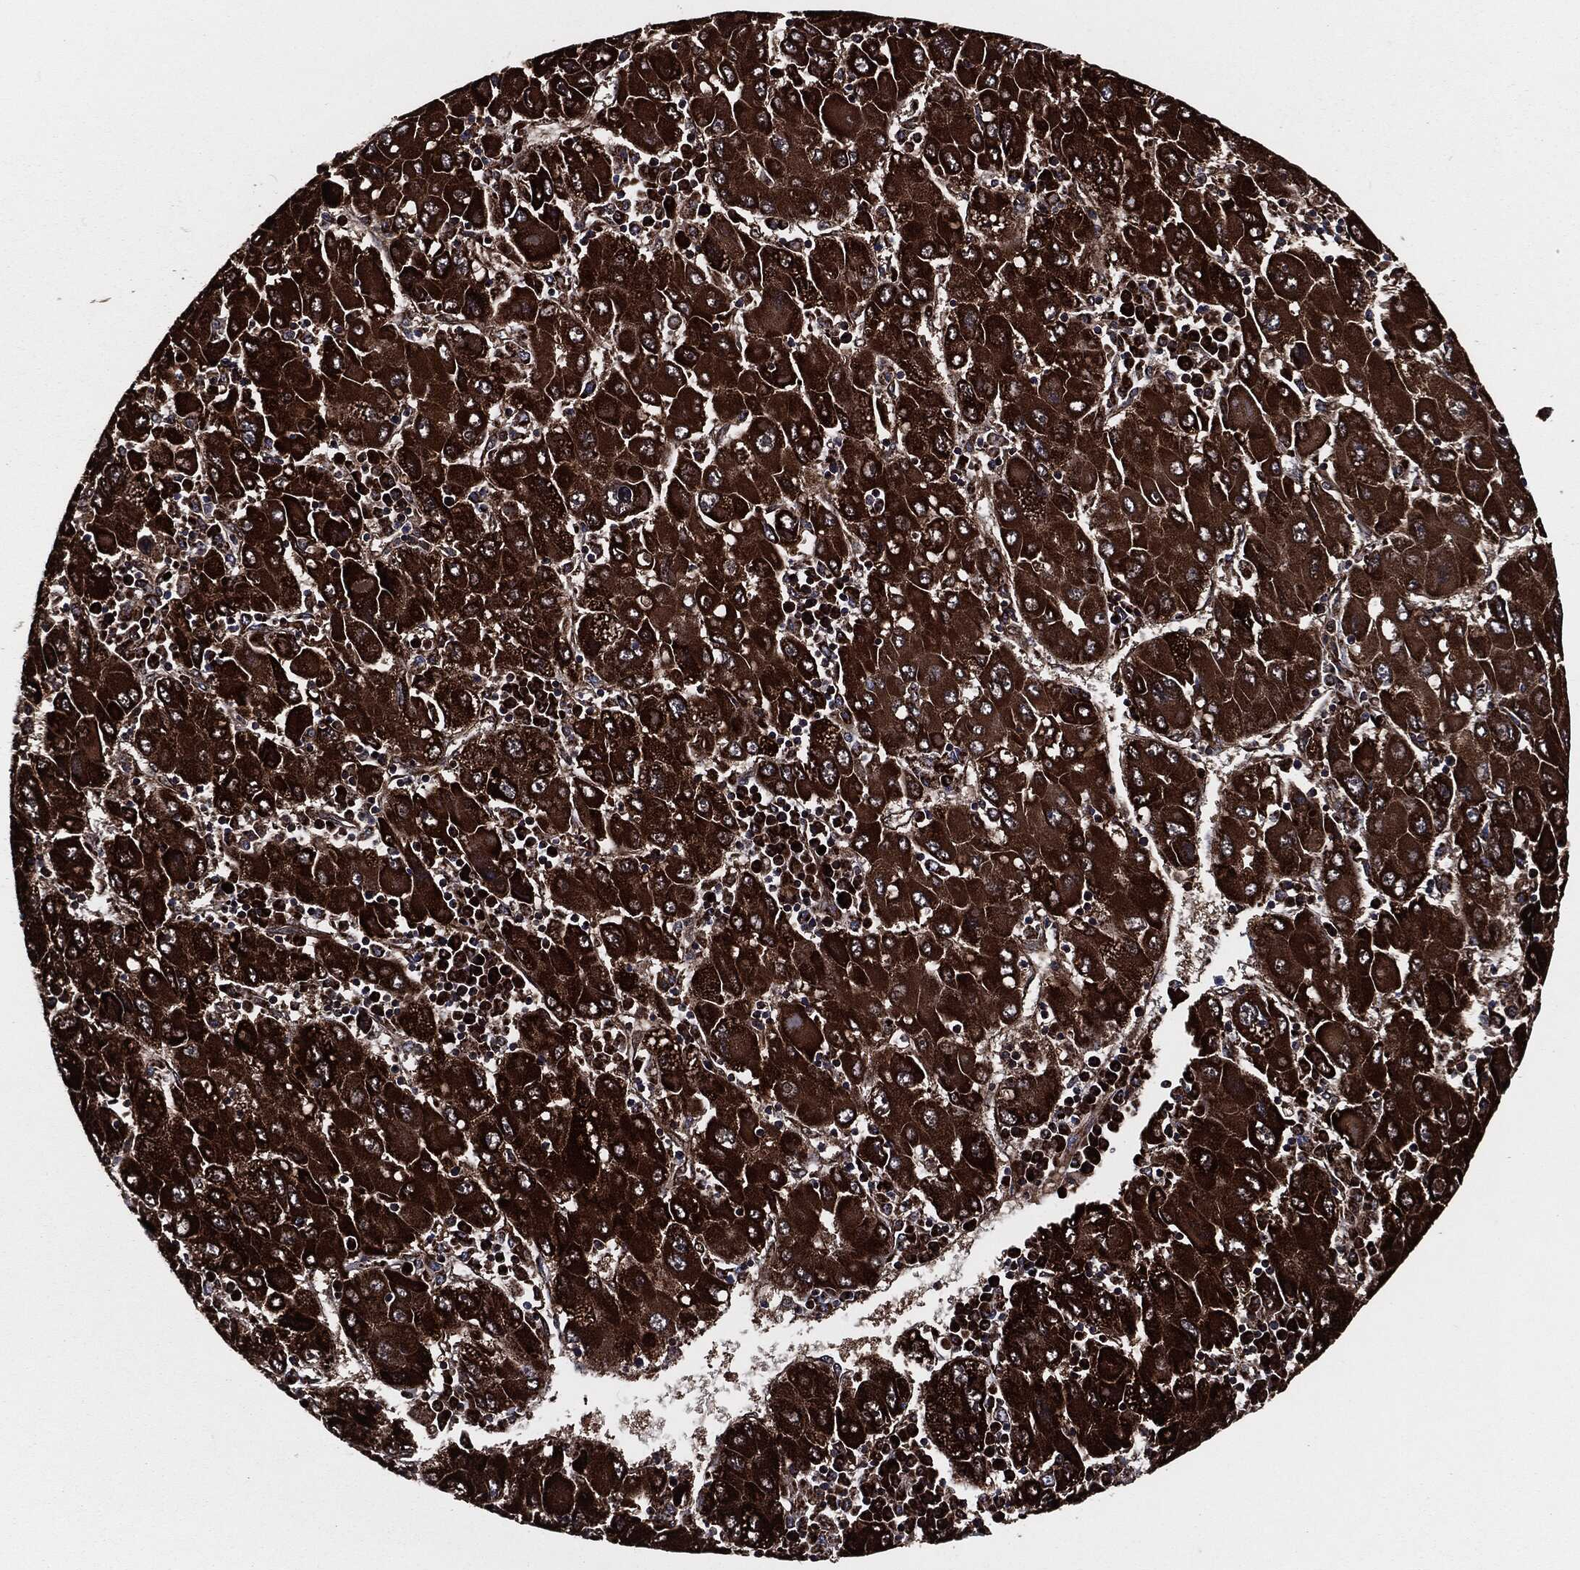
{"staining": {"intensity": "strong", "quantity": ">75%", "location": "cytoplasmic/membranous"}, "tissue": "liver cancer", "cell_type": "Tumor cells", "image_type": "cancer", "snomed": [{"axis": "morphology", "description": "Carcinoma, Hepatocellular, NOS"}, {"axis": "topography", "description": "Liver"}], "caption": "This micrograph shows liver cancer stained with IHC to label a protein in brown. The cytoplasmic/membranous of tumor cells show strong positivity for the protein. Nuclei are counter-stained blue.", "gene": "FH", "patient": {"sex": "male", "age": 75}}